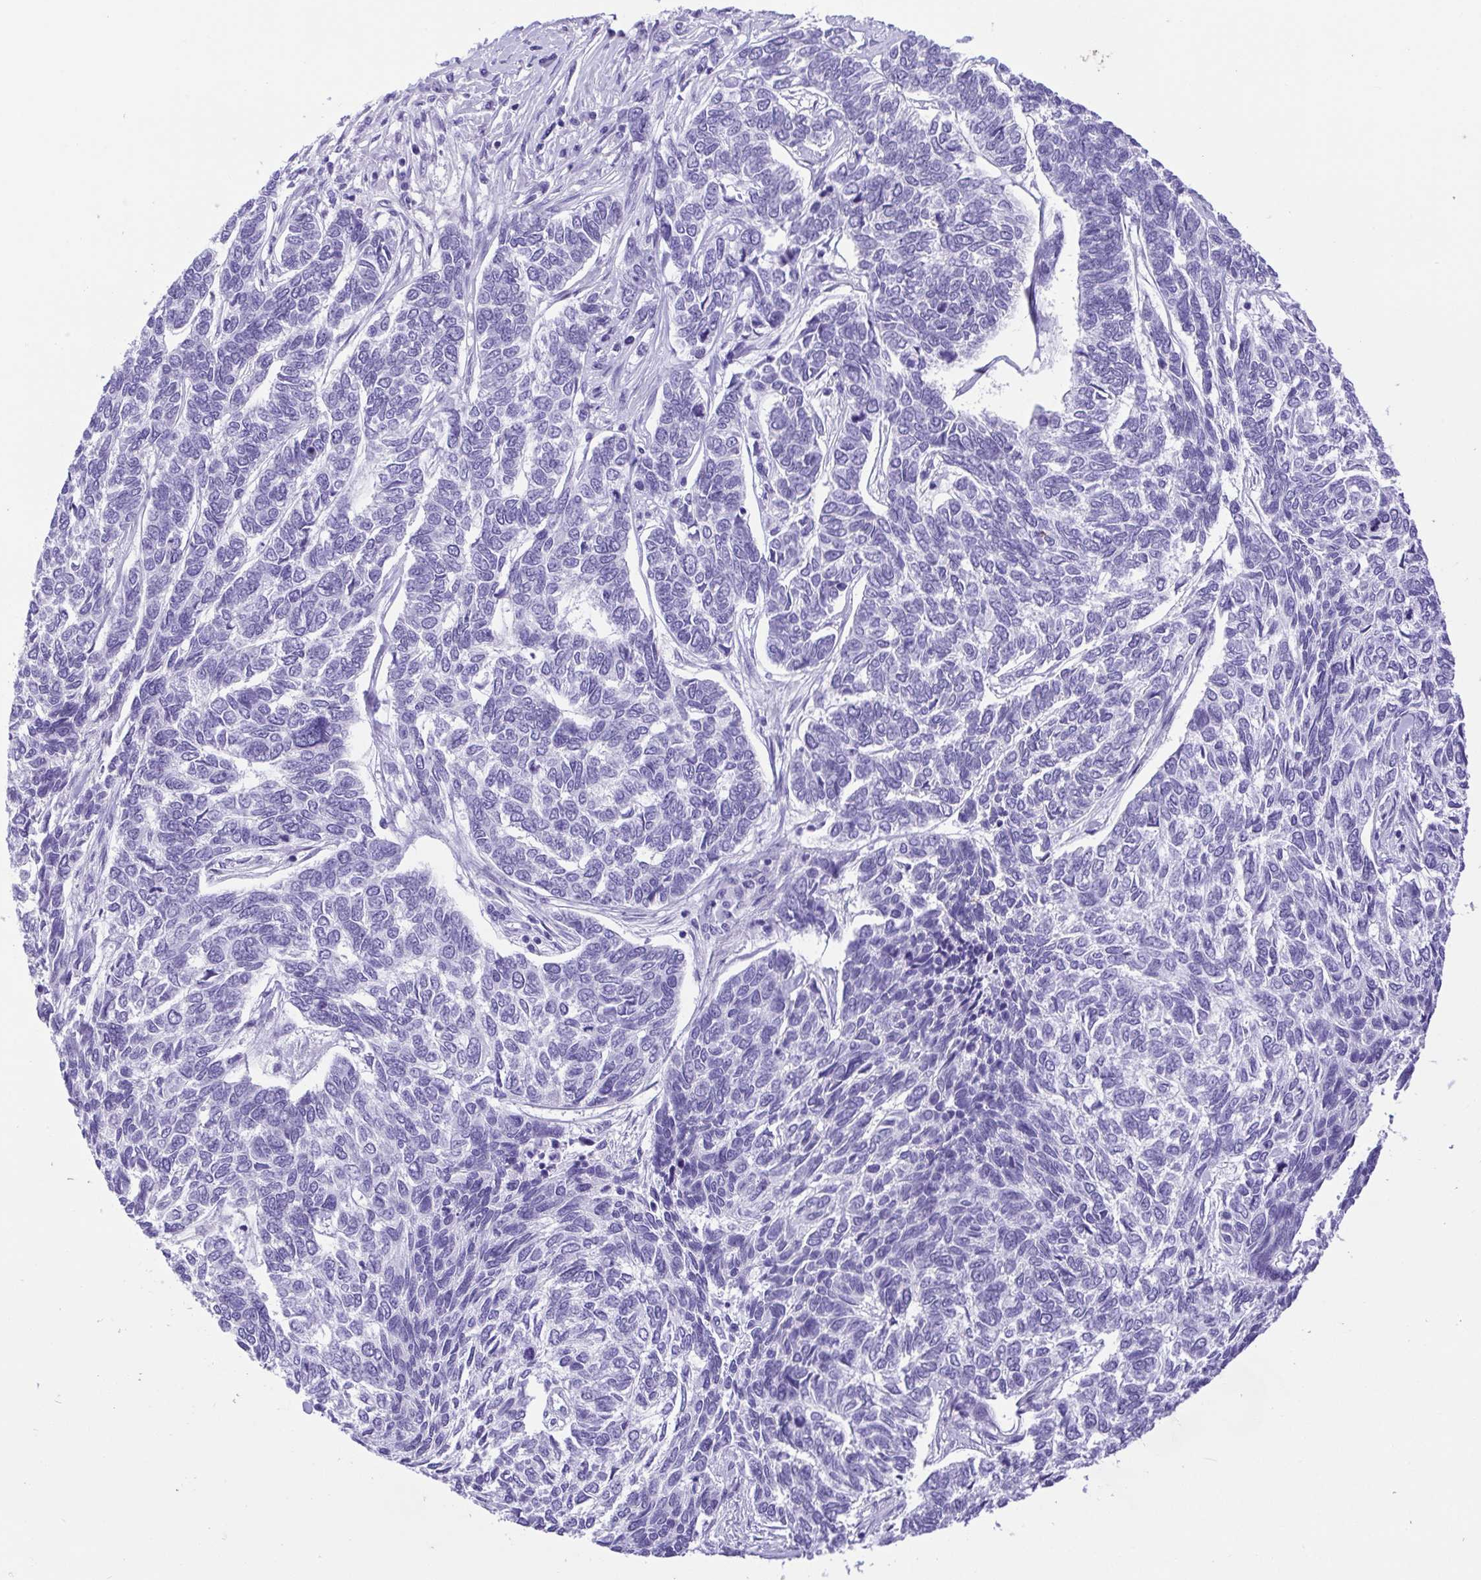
{"staining": {"intensity": "negative", "quantity": "none", "location": "none"}, "tissue": "skin cancer", "cell_type": "Tumor cells", "image_type": "cancer", "snomed": [{"axis": "morphology", "description": "Basal cell carcinoma"}, {"axis": "topography", "description": "Skin"}], "caption": "Skin cancer was stained to show a protein in brown. There is no significant positivity in tumor cells.", "gene": "CDSN", "patient": {"sex": "female", "age": 65}}